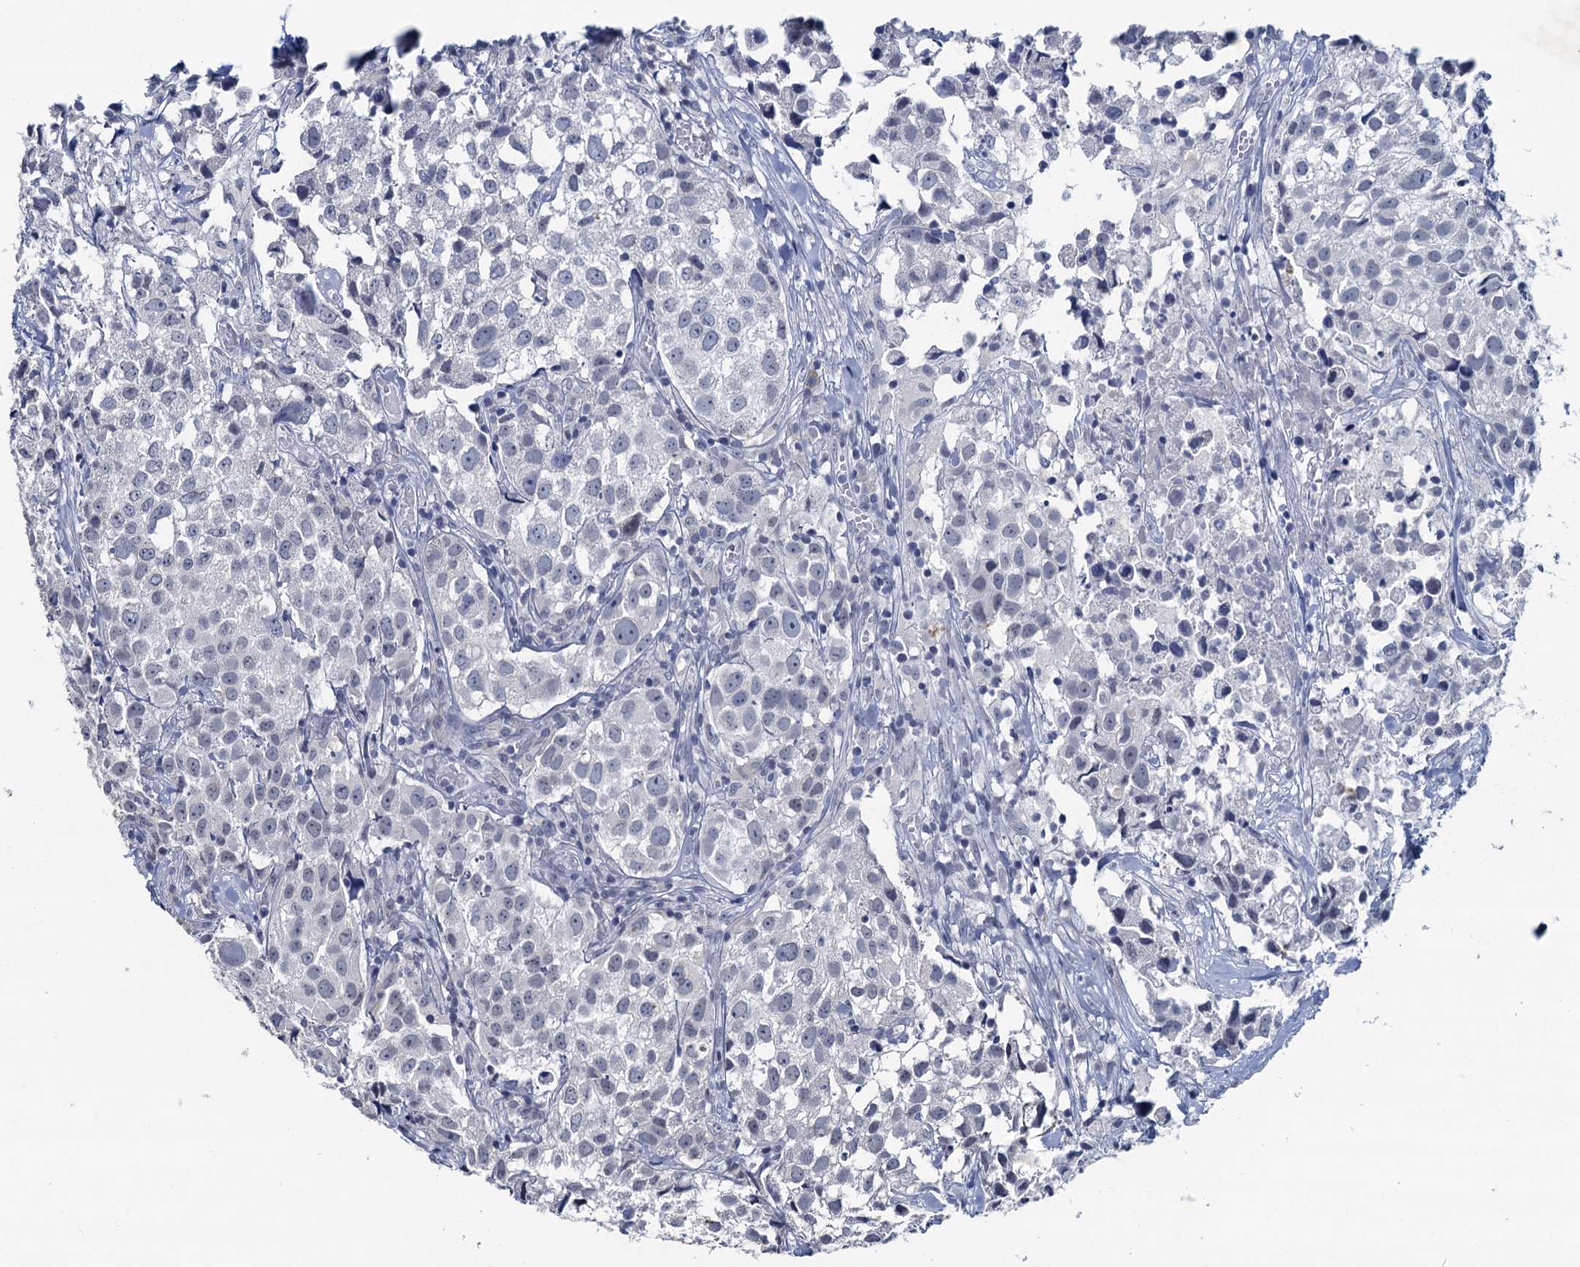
{"staining": {"intensity": "negative", "quantity": "none", "location": "none"}, "tissue": "urothelial cancer", "cell_type": "Tumor cells", "image_type": "cancer", "snomed": [{"axis": "morphology", "description": "Urothelial carcinoma, High grade"}, {"axis": "topography", "description": "Urinary bladder"}], "caption": "Immunohistochemistry photomicrograph of human high-grade urothelial carcinoma stained for a protein (brown), which displays no positivity in tumor cells.", "gene": "HAPSTR1", "patient": {"sex": "female", "age": 75}}